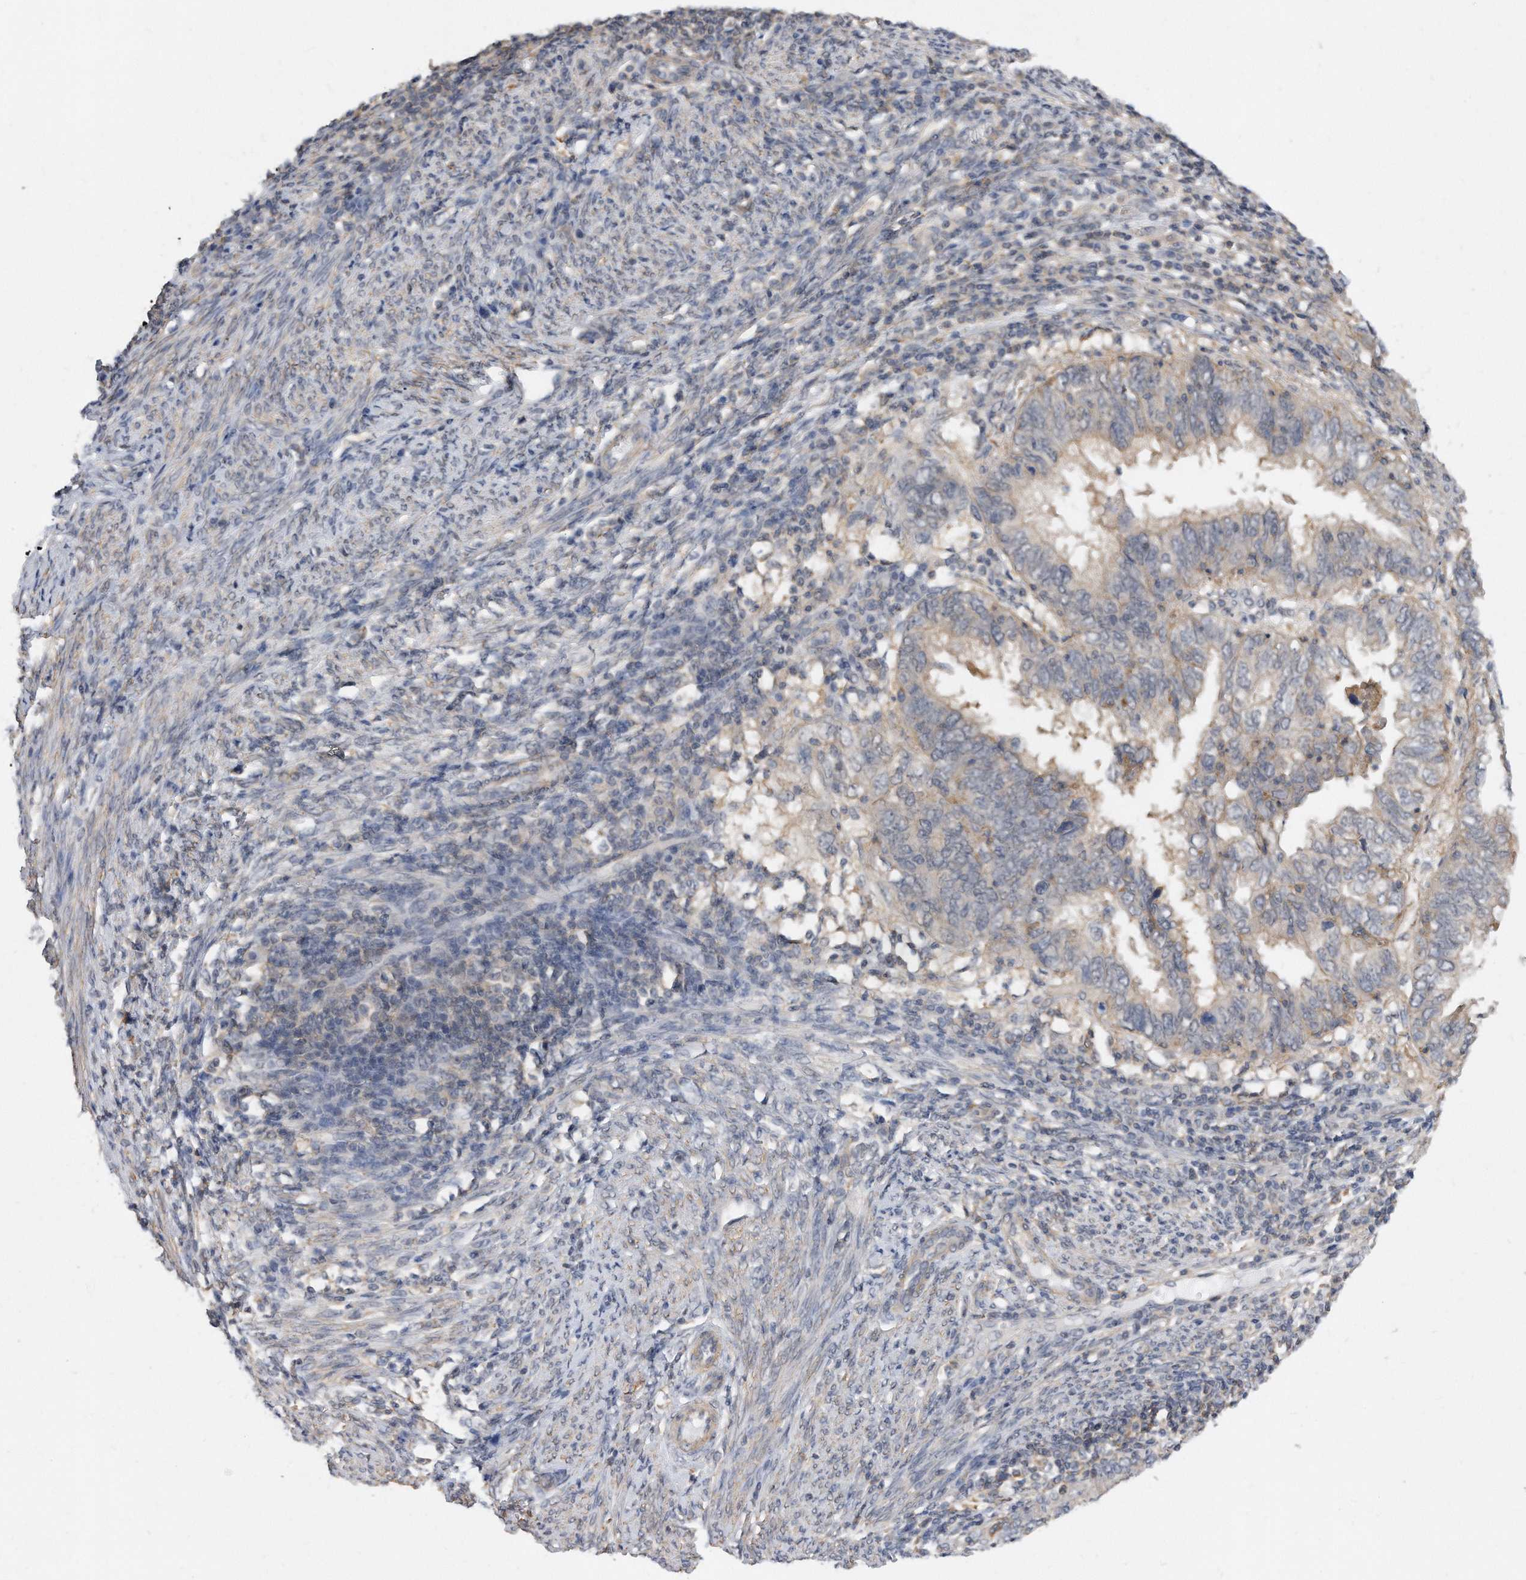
{"staining": {"intensity": "weak", "quantity": "<25%", "location": "cytoplasmic/membranous"}, "tissue": "endometrial cancer", "cell_type": "Tumor cells", "image_type": "cancer", "snomed": [{"axis": "morphology", "description": "Adenocarcinoma, NOS"}, {"axis": "topography", "description": "Uterus"}], "caption": "Tumor cells show no significant protein expression in endometrial adenocarcinoma.", "gene": "TCP1", "patient": {"sex": "female", "age": 77}}